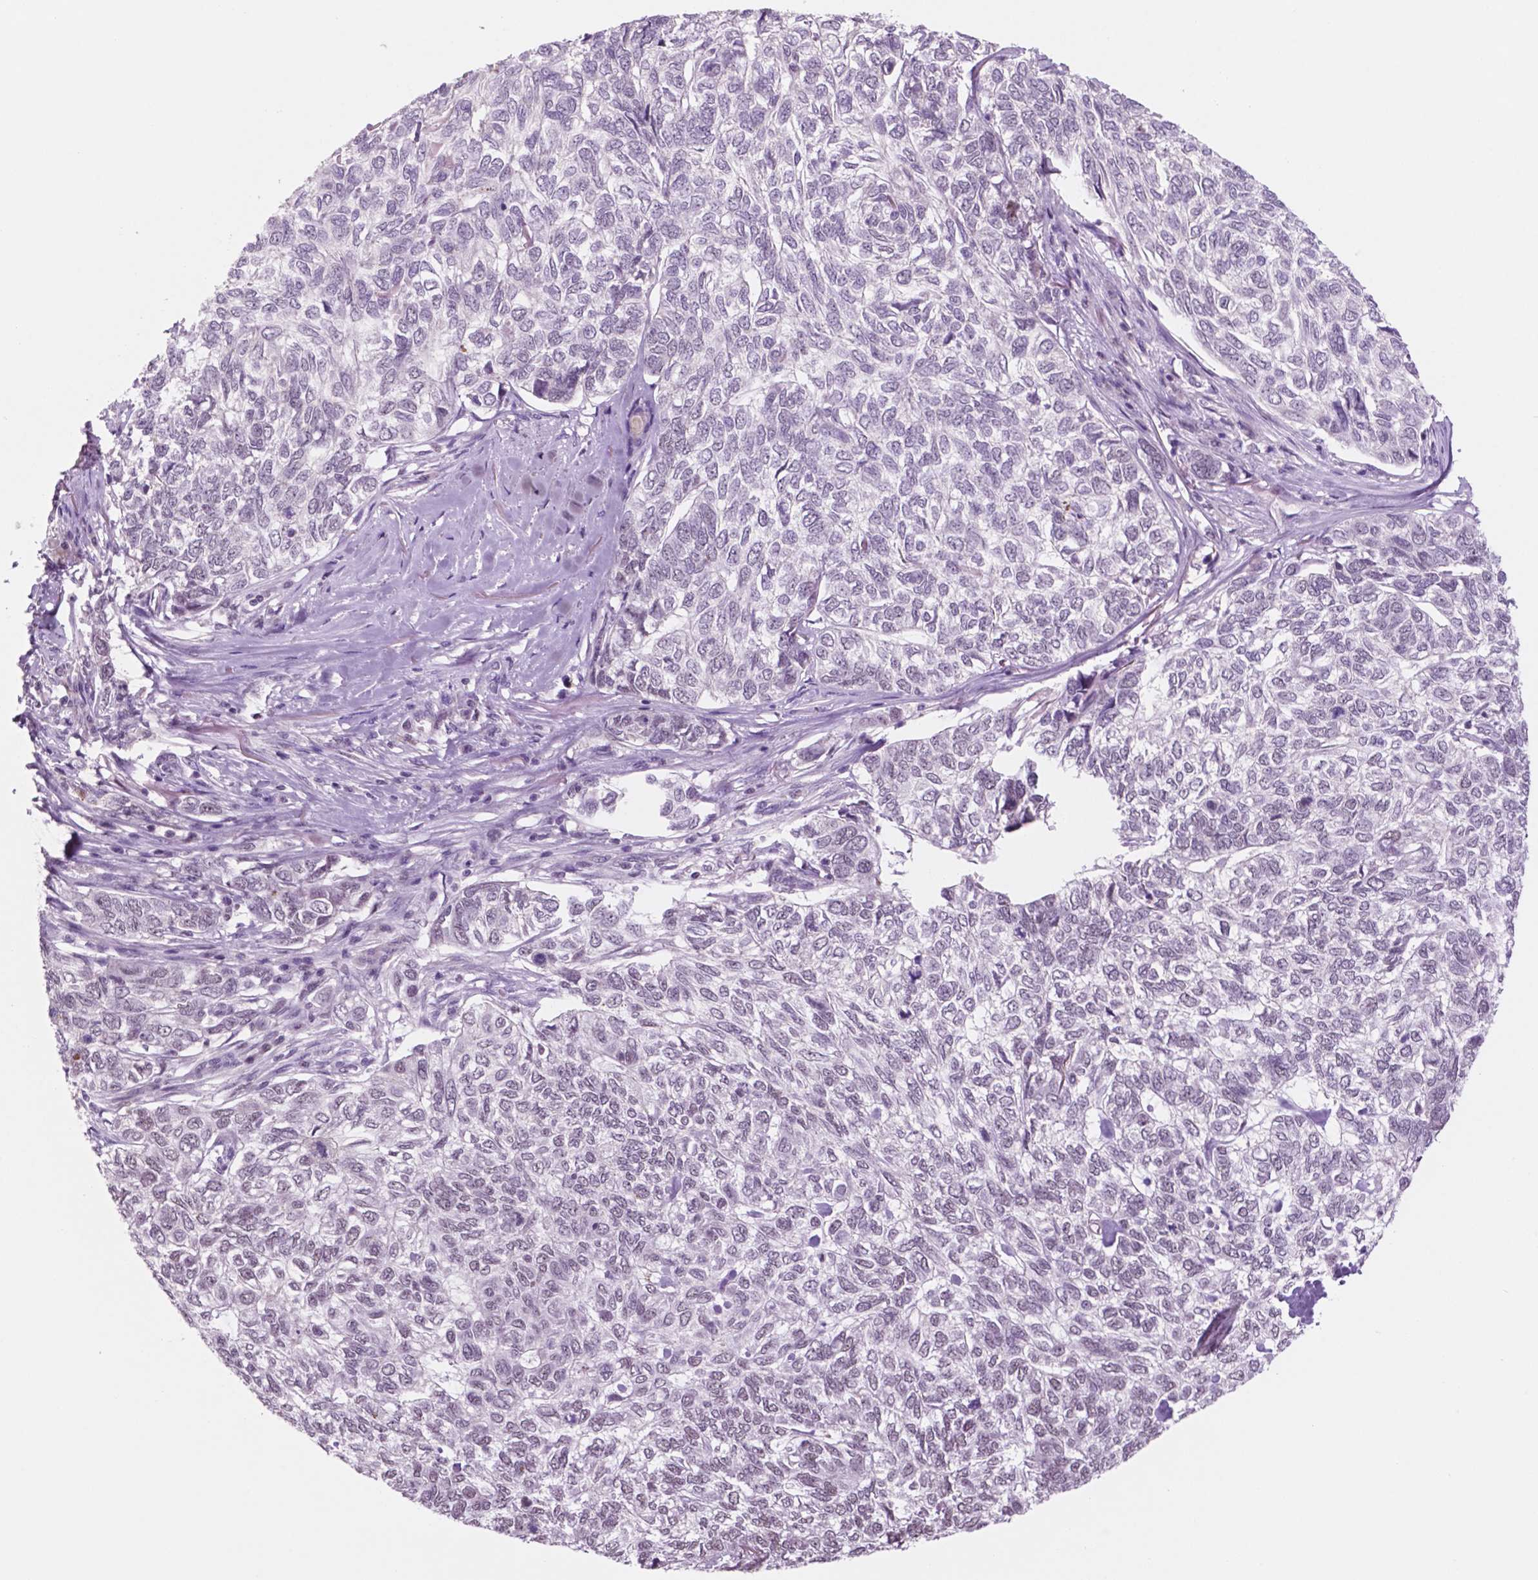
{"staining": {"intensity": "weak", "quantity": "25%-75%", "location": "nuclear"}, "tissue": "skin cancer", "cell_type": "Tumor cells", "image_type": "cancer", "snomed": [{"axis": "morphology", "description": "Basal cell carcinoma"}, {"axis": "topography", "description": "Skin"}], "caption": "Approximately 25%-75% of tumor cells in human skin cancer (basal cell carcinoma) display weak nuclear protein staining as visualized by brown immunohistochemical staining.", "gene": "CTR9", "patient": {"sex": "female", "age": 65}}